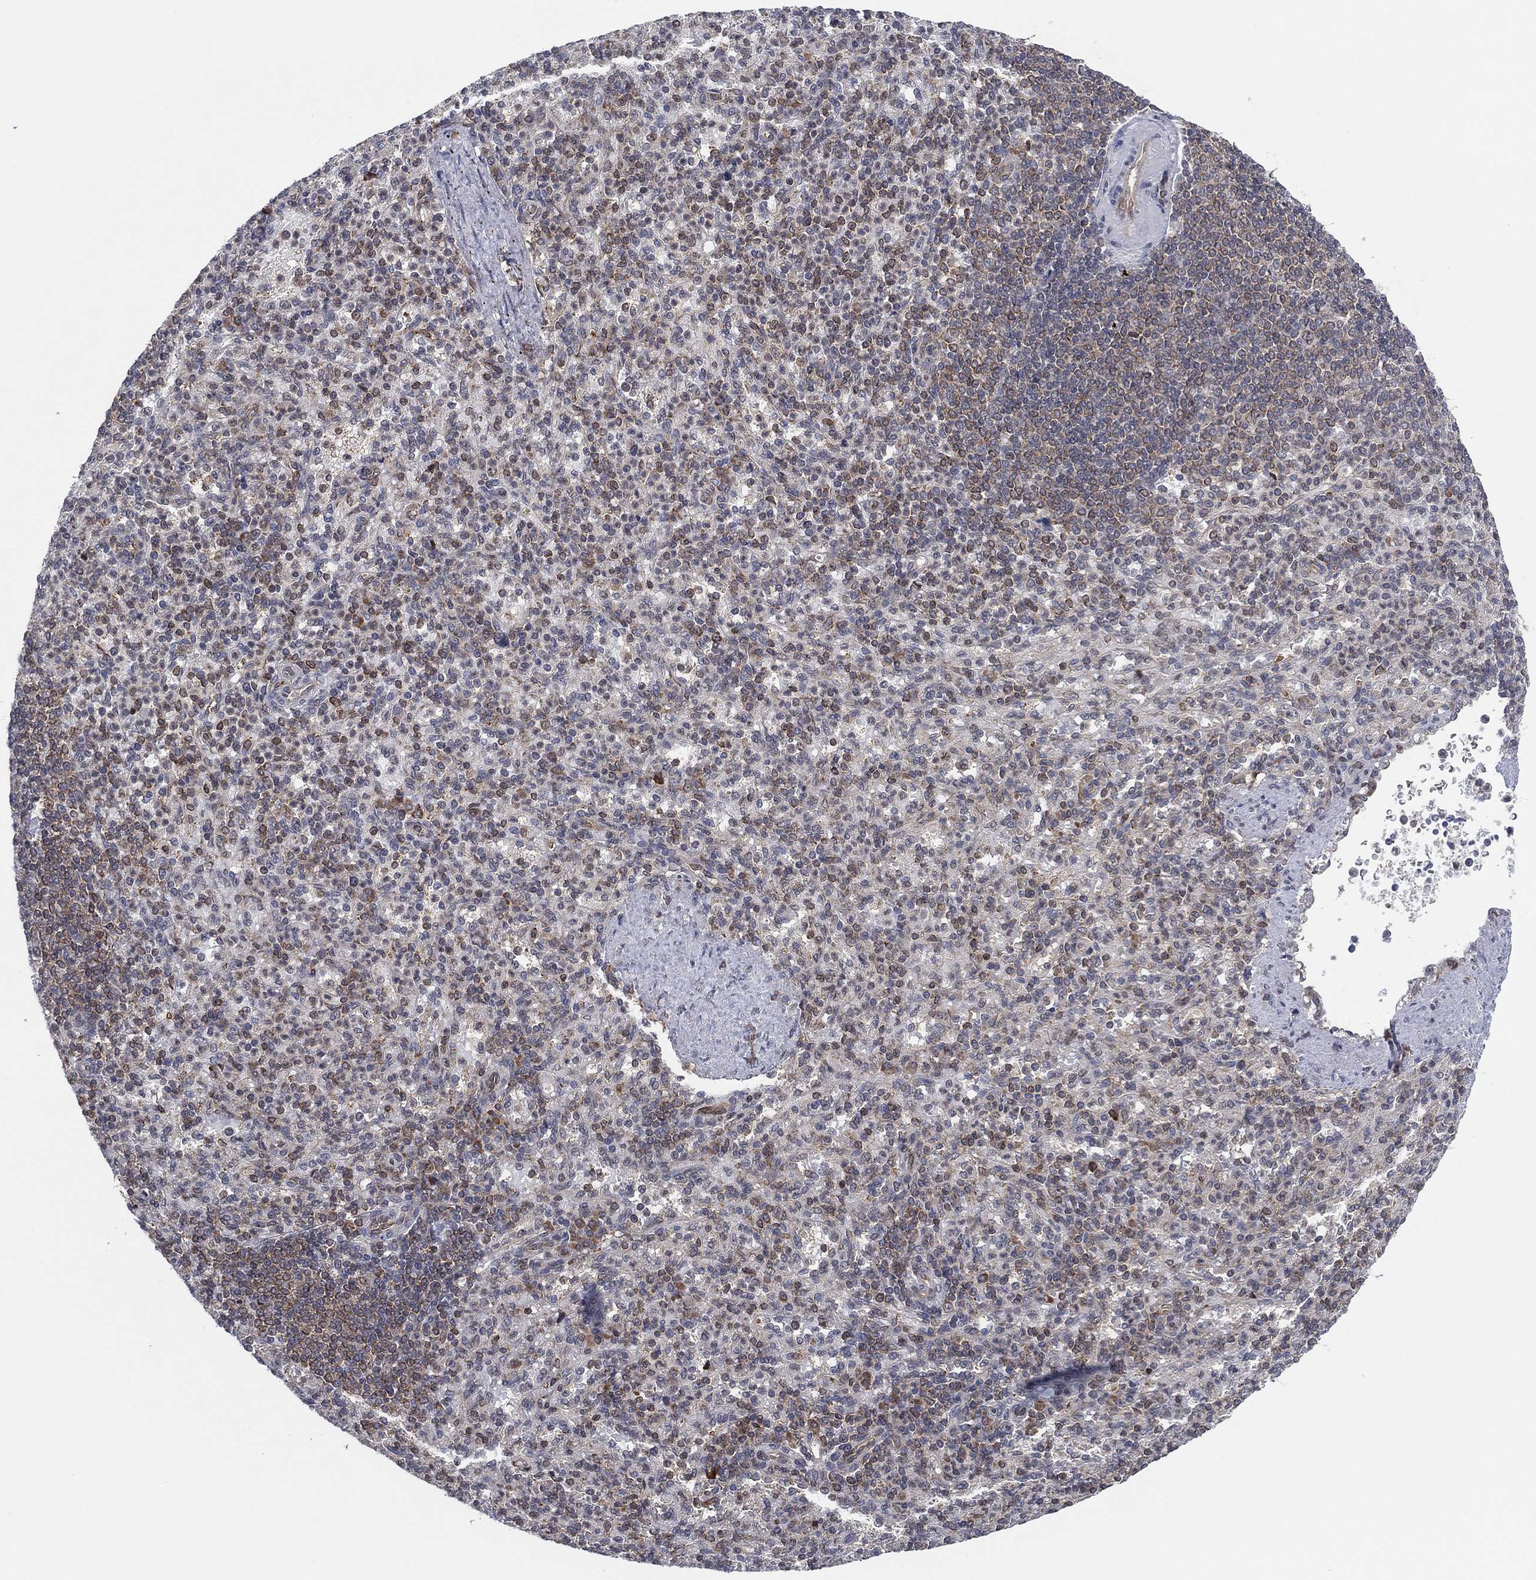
{"staining": {"intensity": "weak", "quantity": "25%-75%", "location": "nuclear"}, "tissue": "spleen", "cell_type": "Cells in red pulp", "image_type": "normal", "snomed": [{"axis": "morphology", "description": "Normal tissue, NOS"}, {"axis": "topography", "description": "Spleen"}], "caption": "About 25%-75% of cells in red pulp in benign spleen demonstrate weak nuclear protein staining as visualized by brown immunohistochemical staining.", "gene": "TMCO1", "patient": {"sex": "female", "age": 74}}